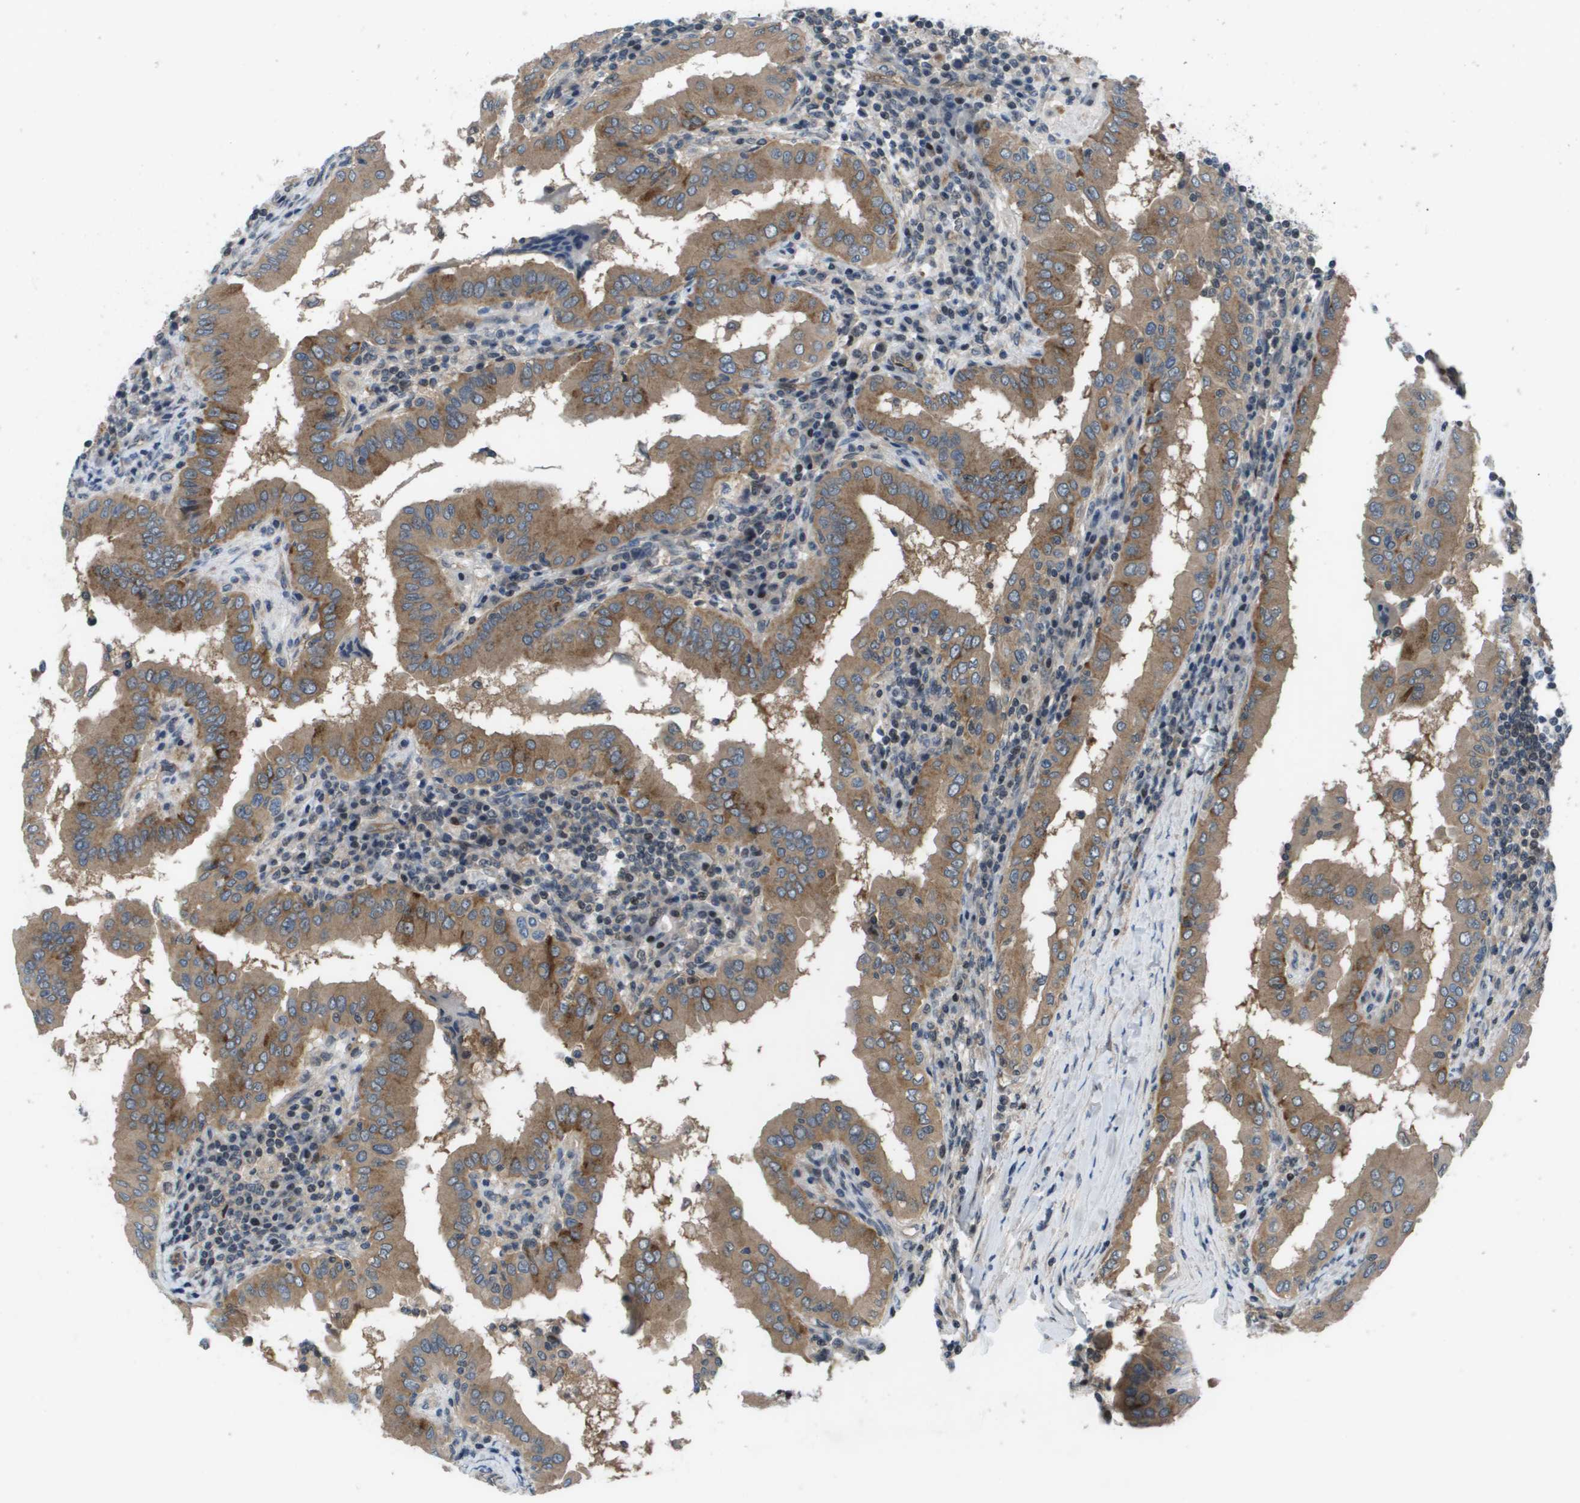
{"staining": {"intensity": "moderate", "quantity": ">75%", "location": "cytoplasmic/membranous"}, "tissue": "thyroid cancer", "cell_type": "Tumor cells", "image_type": "cancer", "snomed": [{"axis": "morphology", "description": "Papillary adenocarcinoma, NOS"}, {"axis": "topography", "description": "Thyroid gland"}], "caption": "Thyroid cancer (papillary adenocarcinoma) stained with immunohistochemistry (IHC) demonstrates moderate cytoplasmic/membranous positivity in about >75% of tumor cells.", "gene": "ENPP5", "patient": {"sex": "male", "age": 33}}